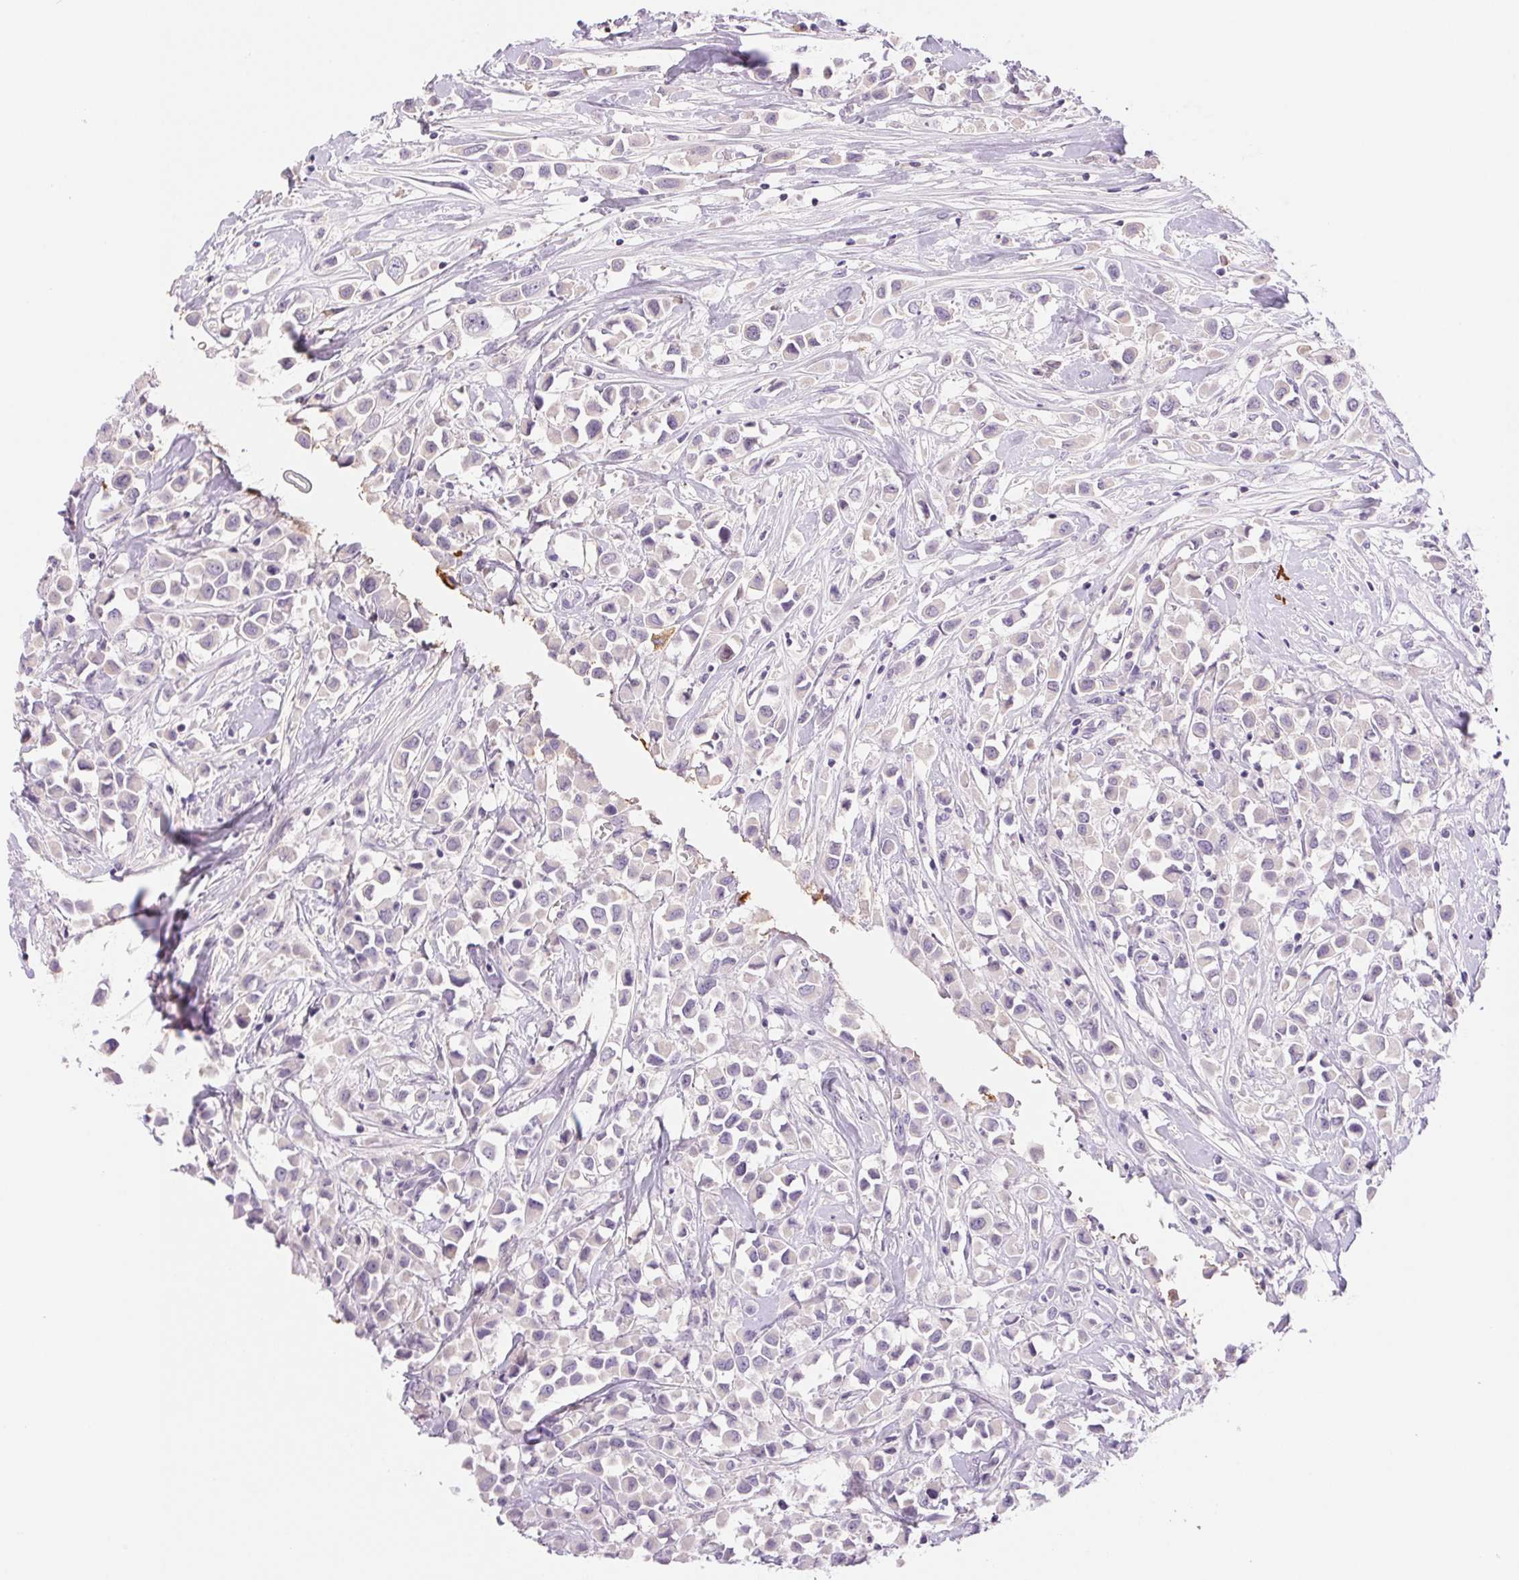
{"staining": {"intensity": "negative", "quantity": "none", "location": "none"}, "tissue": "breast cancer", "cell_type": "Tumor cells", "image_type": "cancer", "snomed": [{"axis": "morphology", "description": "Duct carcinoma"}, {"axis": "topography", "description": "Breast"}], "caption": "Immunohistochemistry histopathology image of neoplastic tissue: breast cancer stained with DAB displays no significant protein expression in tumor cells.", "gene": "IFIT1B", "patient": {"sex": "female", "age": 61}}